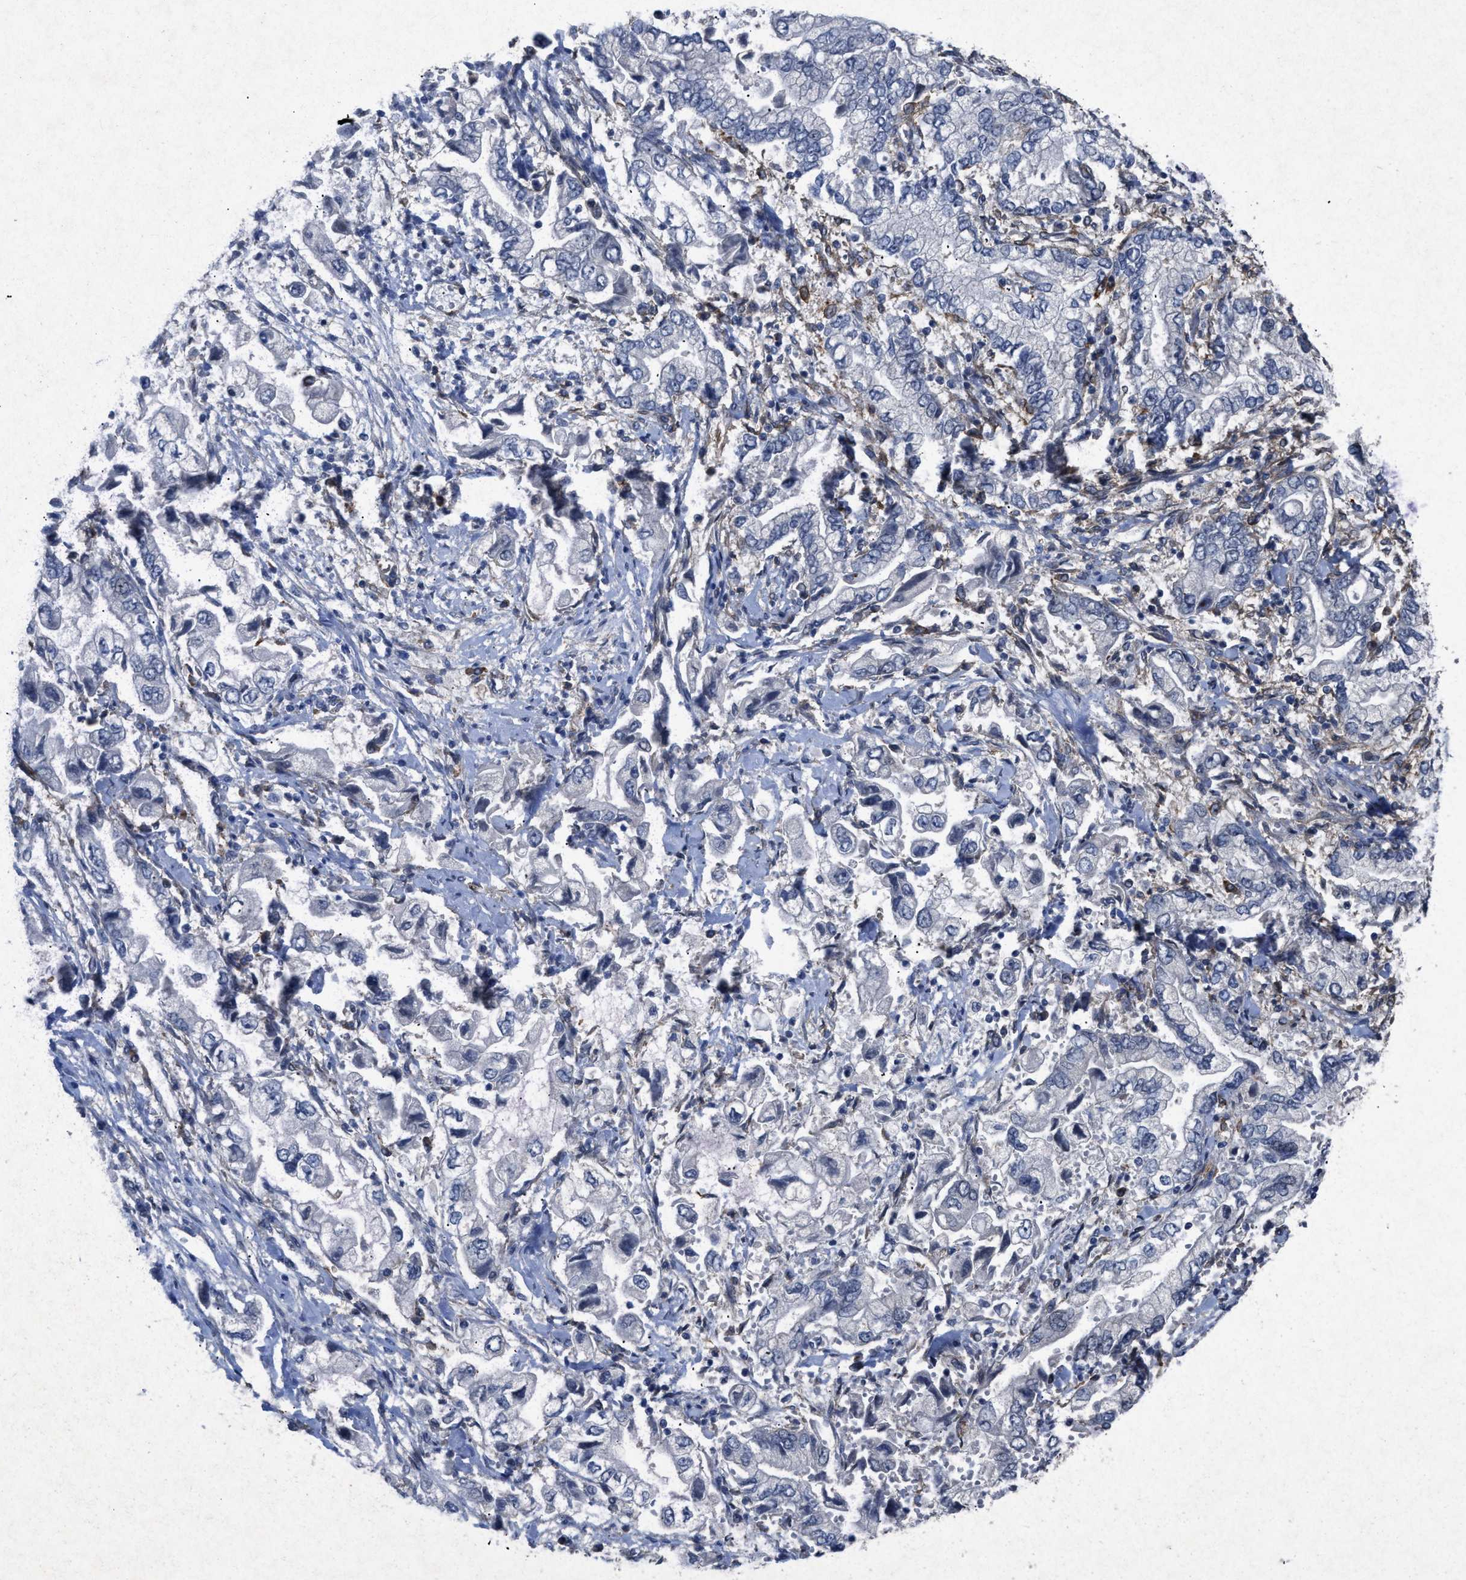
{"staining": {"intensity": "negative", "quantity": "none", "location": "none"}, "tissue": "stomach cancer", "cell_type": "Tumor cells", "image_type": "cancer", "snomed": [{"axis": "morphology", "description": "Normal tissue, NOS"}, {"axis": "morphology", "description": "Adenocarcinoma, NOS"}, {"axis": "topography", "description": "Stomach"}], "caption": "Immunohistochemistry histopathology image of neoplastic tissue: human stomach cancer stained with DAB reveals no significant protein staining in tumor cells. (DAB immunohistochemistry (IHC) visualized using brightfield microscopy, high magnification).", "gene": "PDGFRA", "patient": {"sex": "male", "age": 62}}